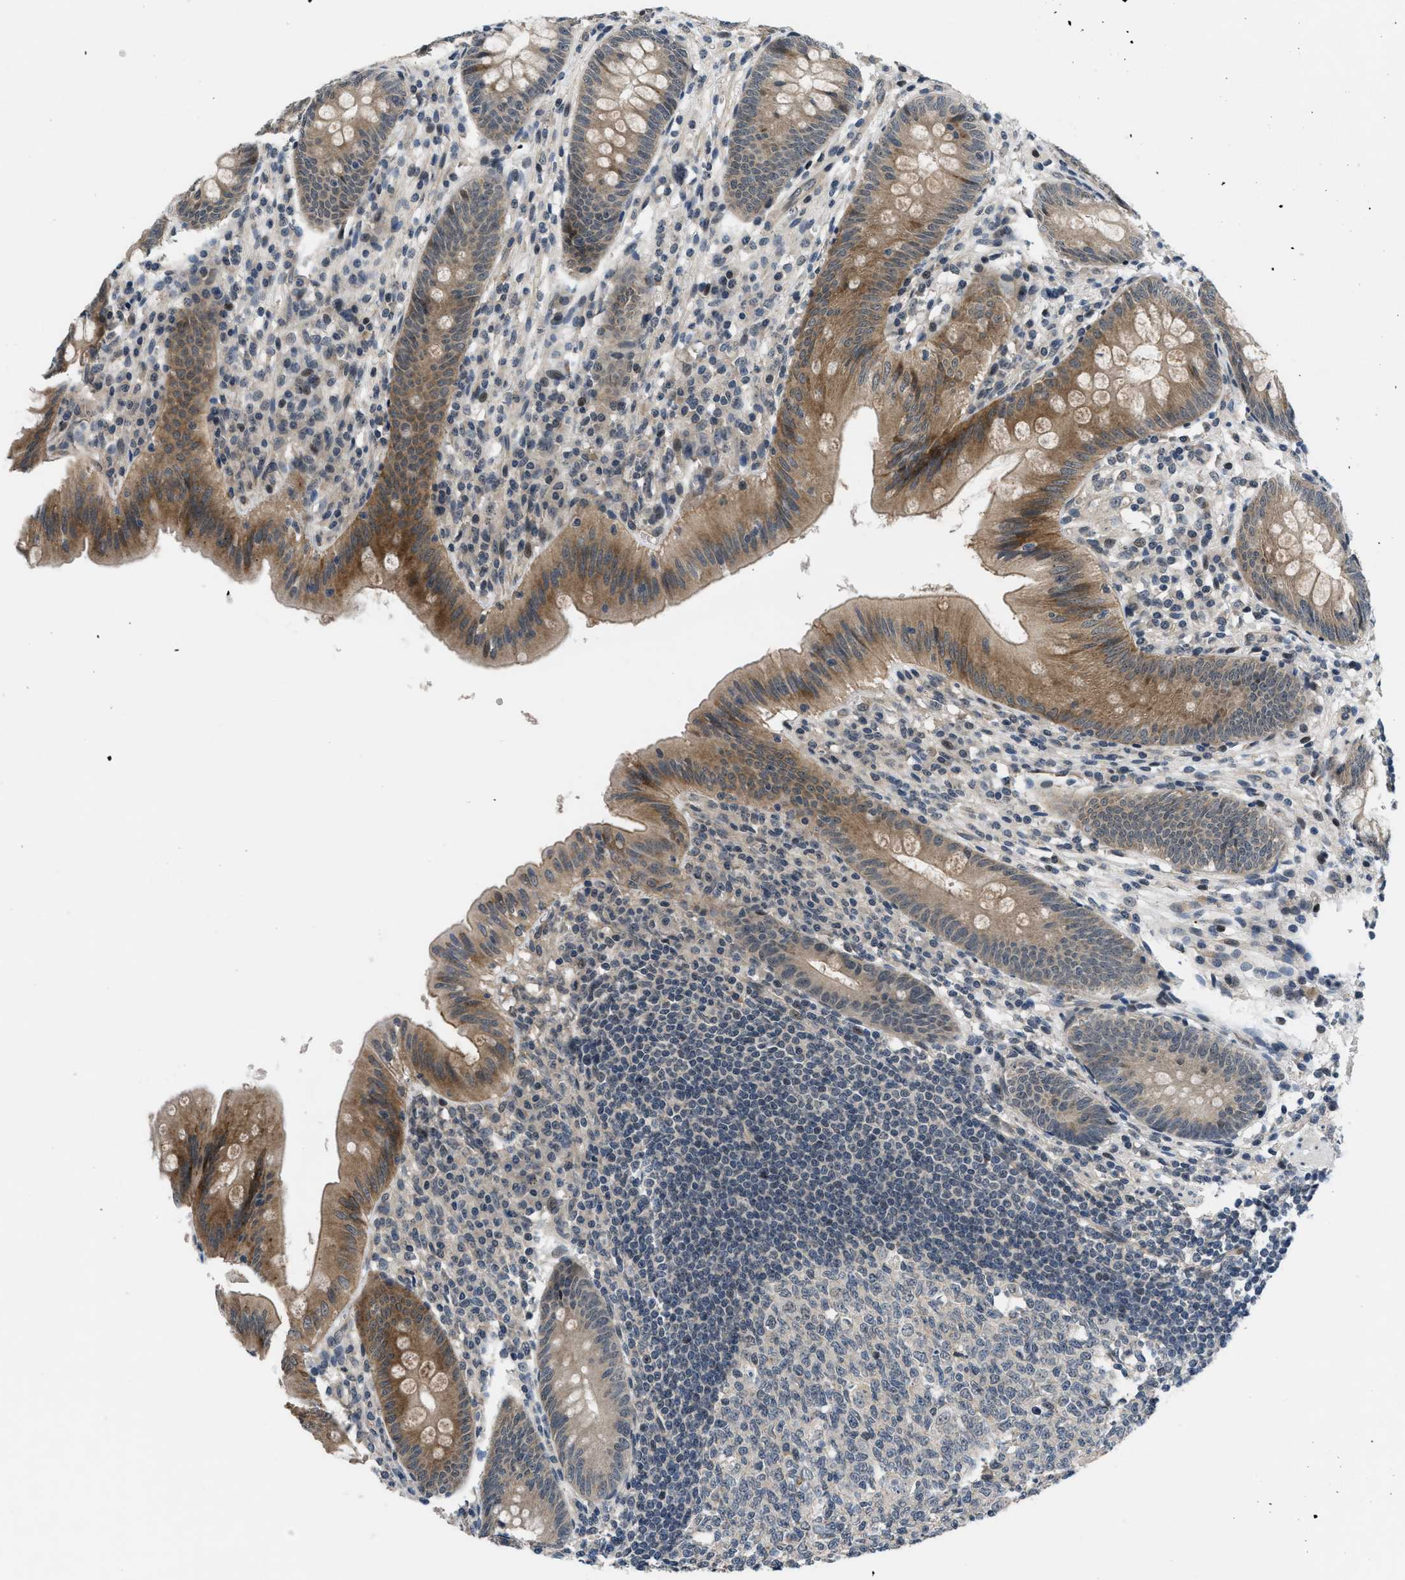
{"staining": {"intensity": "moderate", "quantity": ">75%", "location": "cytoplasmic/membranous"}, "tissue": "appendix", "cell_type": "Glandular cells", "image_type": "normal", "snomed": [{"axis": "morphology", "description": "Normal tissue, NOS"}, {"axis": "topography", "description": "Appendix"}], "caption": "IHC (DAB (3,3'-diaminobenzidine)) staining of normal appendix demonstrates moderate cytoplasmic/membranous protein expression in approximately >75% of glandular cells.", "gene": "SETD5", "patient": {"sex": "male", "age": 56}}